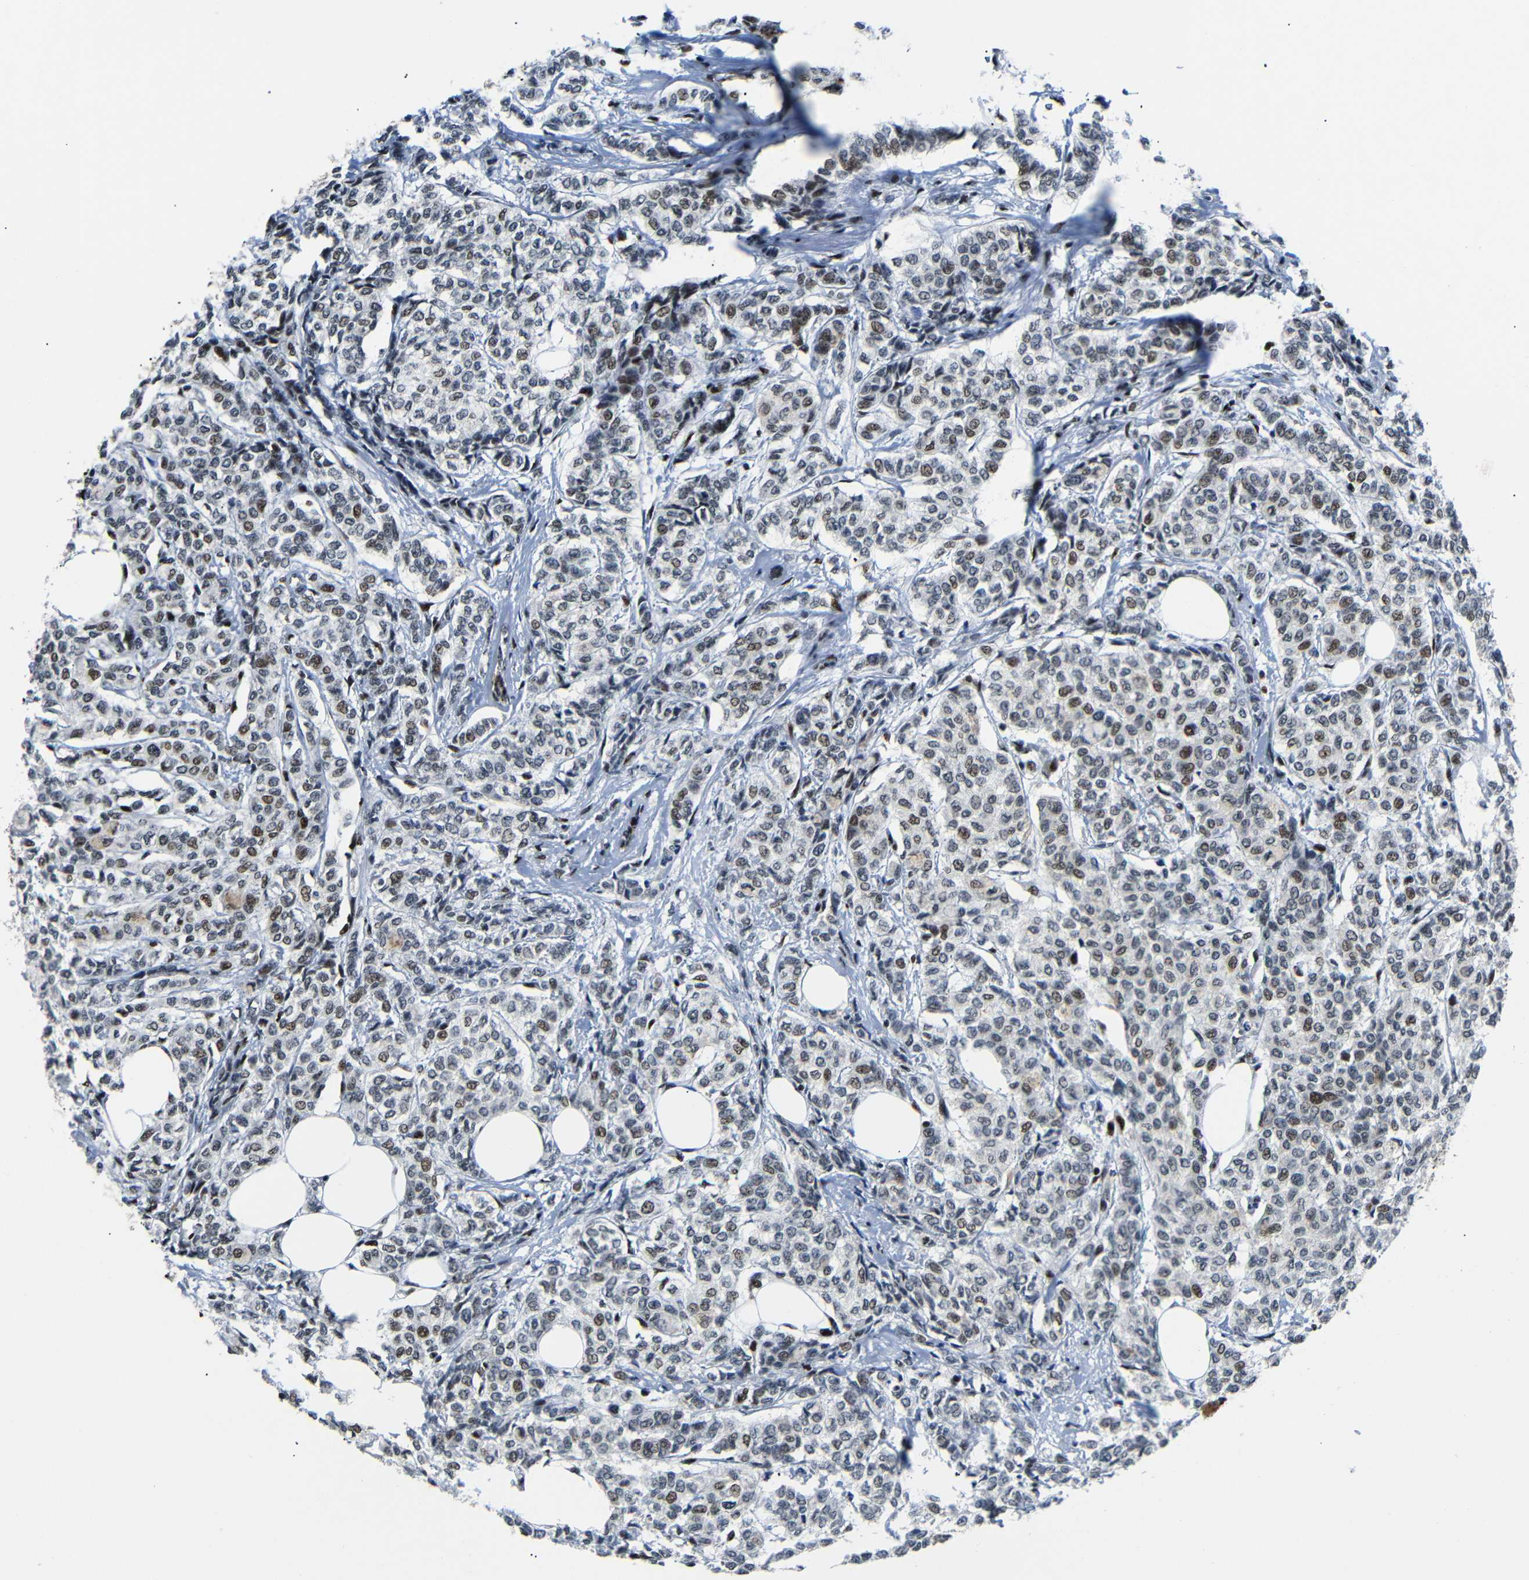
{"staining": {"intensity": "moderate", "quantity": "25%-75%", "location": "nuclear"}, "tissue": "breast cancer", "cell_type": "Tumor cells", "image_type": "cancer", "snomed": [{"axis": "morphology", "description": "Lobular carcinoma"}, {"axis": "topography", "description": "Breast"}], "caption": "Immunohistochemical staining of human breast cancer displays medium levels of moderate nuclear protein positivity in approximately 25%-75% of tumor cells.", "gene": "SETDB2", "patient": {"sex": "female", "age": 60}}